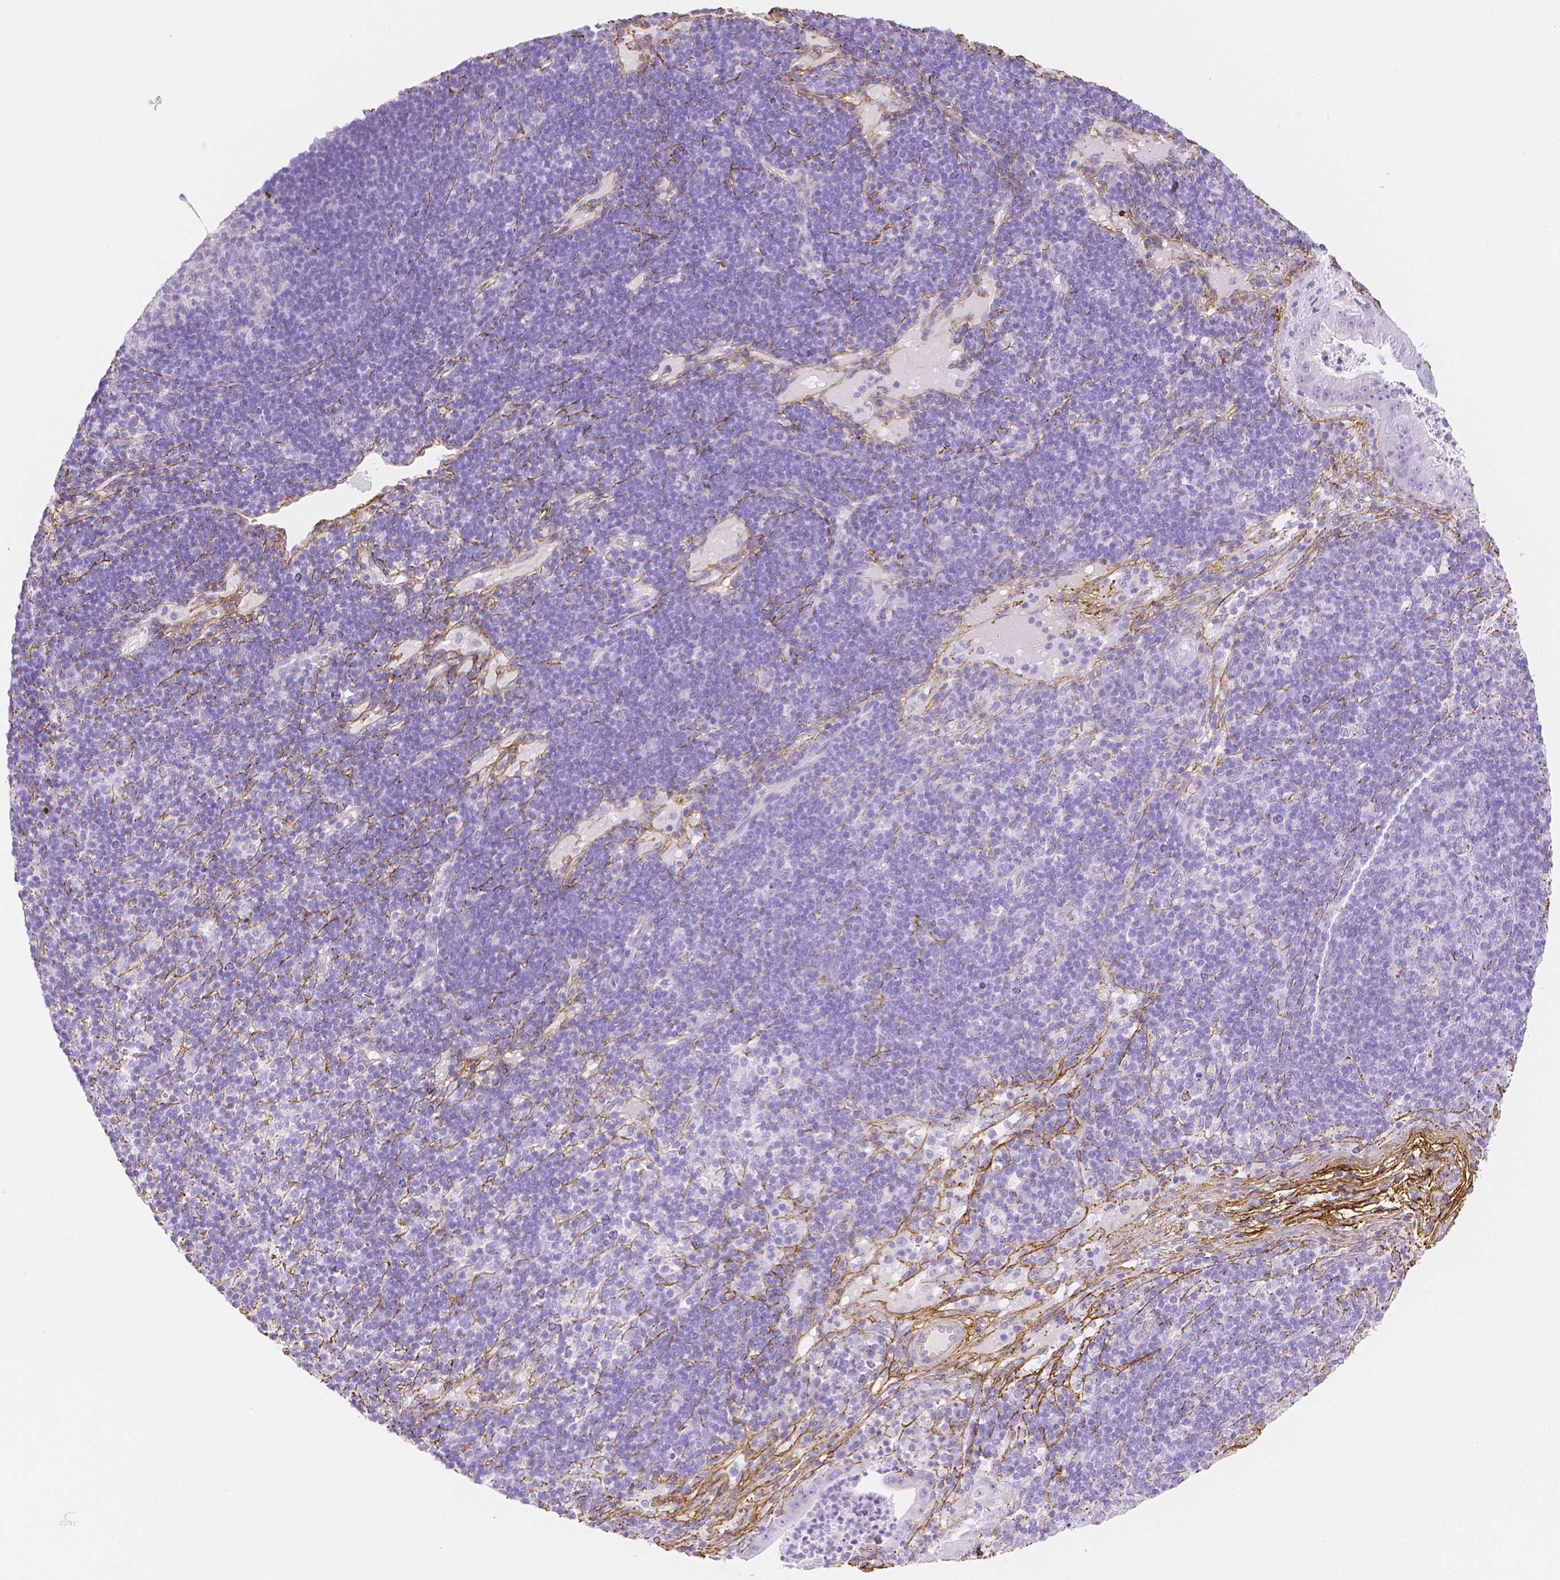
{"staining": {"intensity": "negative", "quantity": "none", "location": "none"}, "tissue": "pancreatic cancer", "cell_type": "Tumor cells", "image_type": "cancer", "snomed": [{"axis": "morphology", "description": "Adenocarcinoma, NOS"}, {"axis": "topography", "description": "Pancreas"}], "caption": "High power microscopy micrograph of an IHC photomicrograph of pancreatic adenocarcinoma, revealing no significant staining in tumor cells.", "gene": "FBN1", "patient": {"sex": "male", "age": 71}}